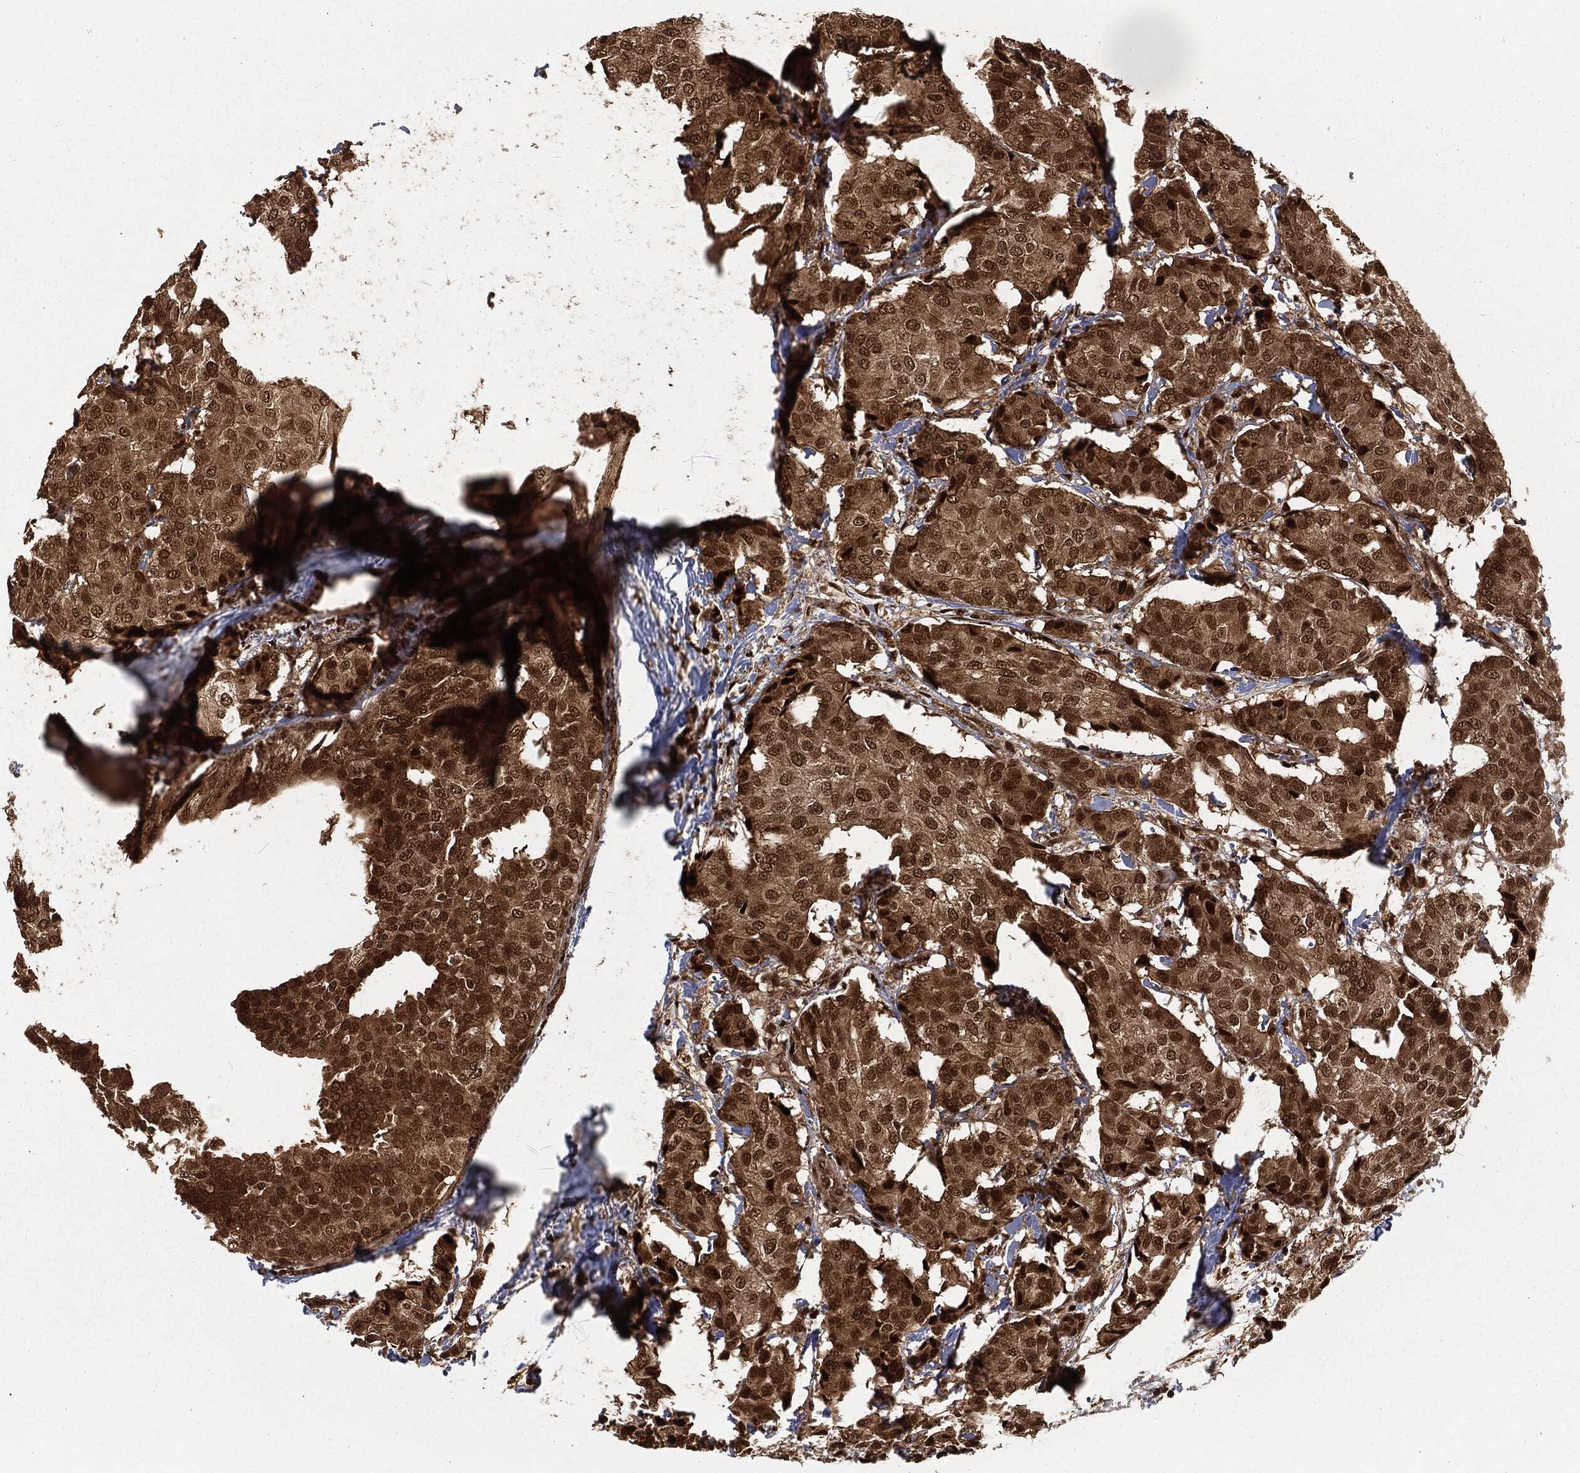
{"staining": {"intensity": "moderate", "quantity": ">75%", "location": "cytoplasmic/membranous,nuclear"}, "tissue": "breast cancer", "cell_type": "Tumor cells", "image_type": "cancer", "snomed": [{"axis": "morphology", "description": "Duct carcinoma"}, {"axis": "topography", "description": "Breast"}], "caption": "This image demonstrates breast cancer (intraductal carcinoma) stained with IHC to label a protein in brown. The cytoplasmic/membranous and nuclear of tumor cells show moderate positivity for the protein. Nuclei are counter-stained blue.", "gene": "NGRN", "patient": {"sex": "female", "age": 75}}